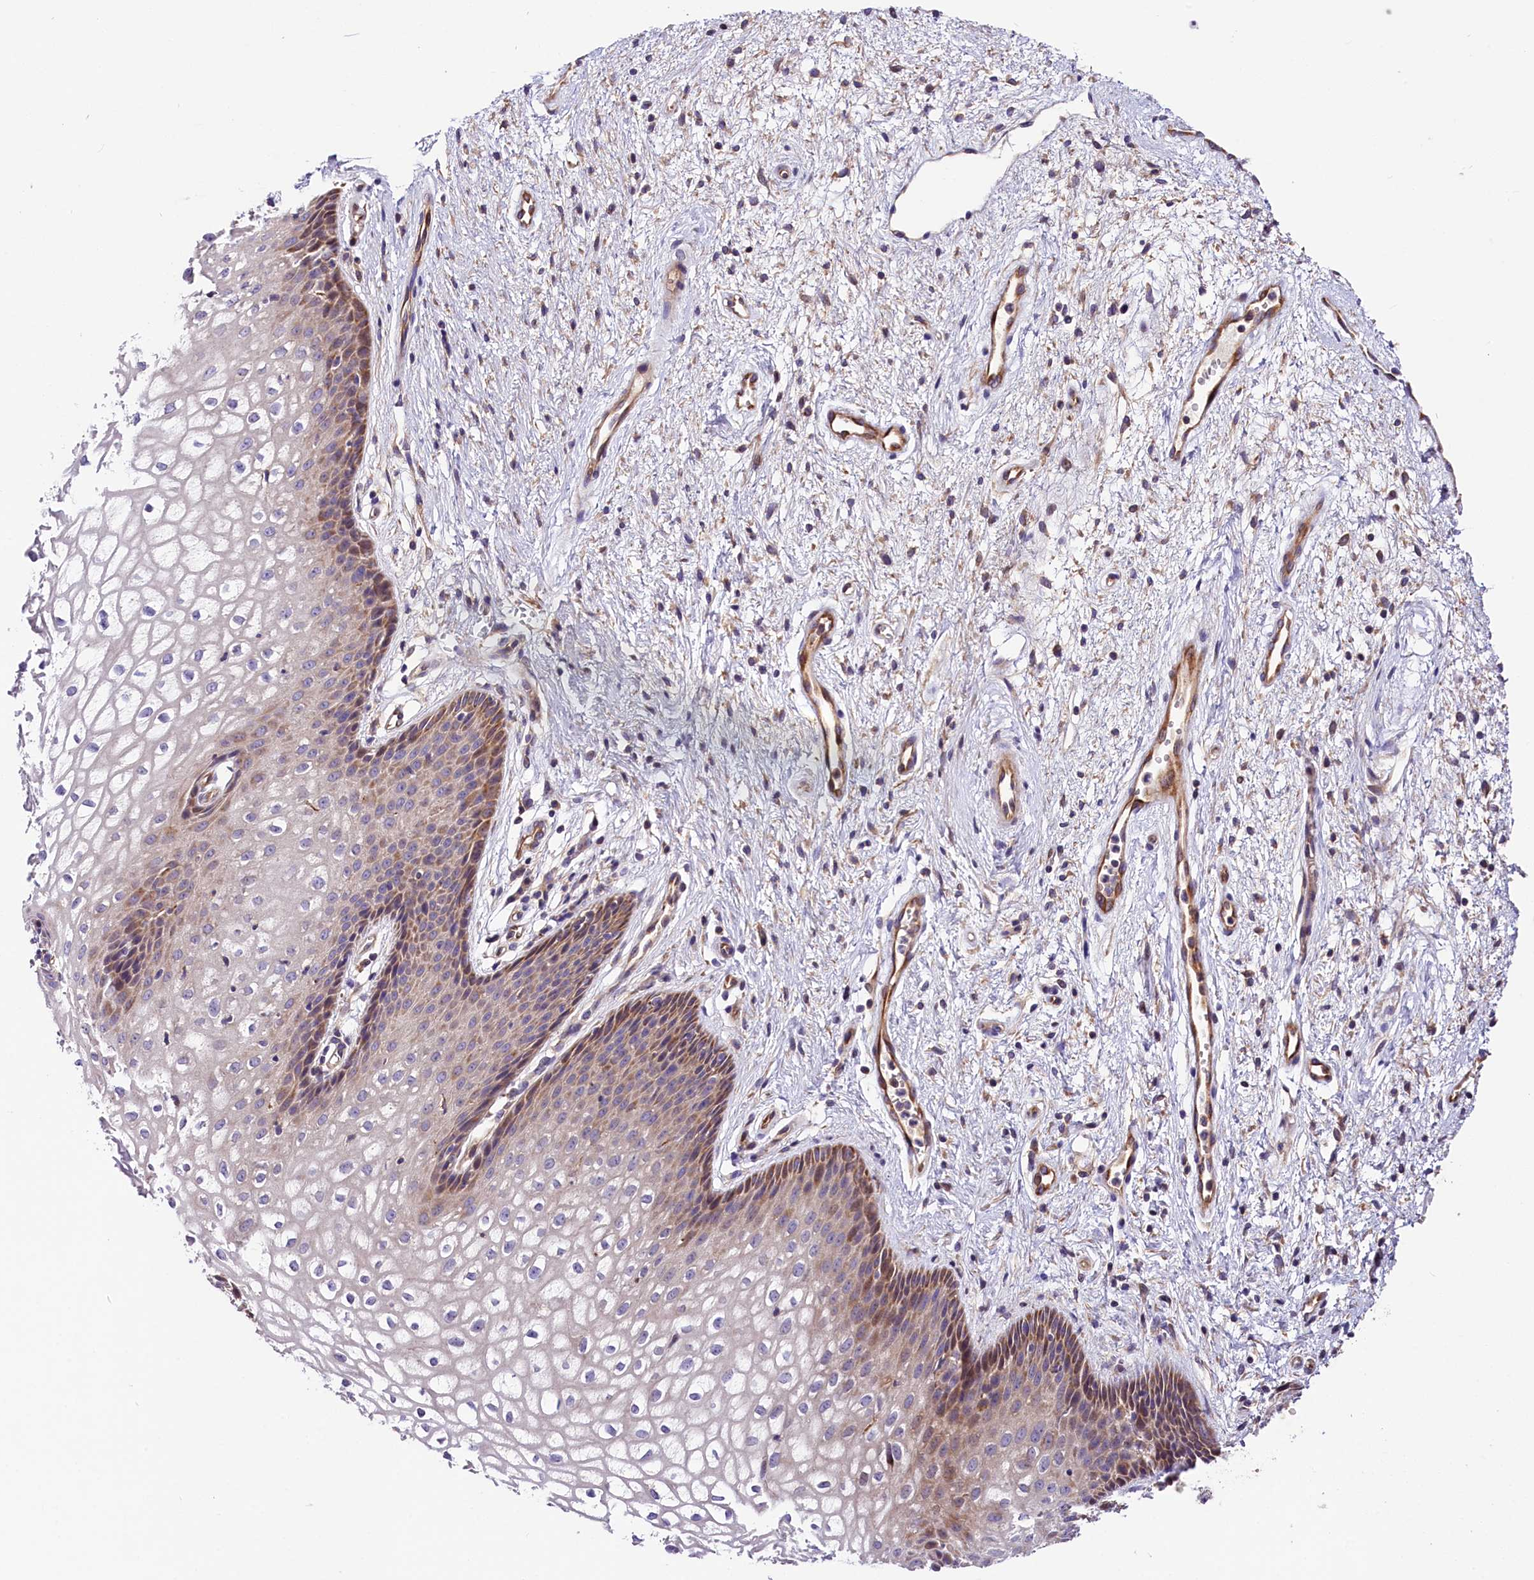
{"staining": {"intensity": "moderate", "quantity": "<25%", "location": "cytoplasmic/membranous"}, "tissue": "vagina", "cell_type": "Squamous epithelial cells", "image_type": "normal", "snomed": [{"axis": "morphology", "description": "Normal tissue, NOS"}, {"axis": "topography", "description": "Vagina"}], "caption": "High-magnification brightfield microscopy of normal vagina stained with DAB (3,3'-diaminobenzidine) (brown) and counterstained with hematoxylin (blue). squamous epithelial cells exhibit moderate cytoplasmic/membranous positivity is appreciated in approximately<25% of cells. (brown staining indicates protein expression, while blue staining denotes nuclei).", "gene": "ARMC6", "patient": {"sex": "female", "age": 34}}